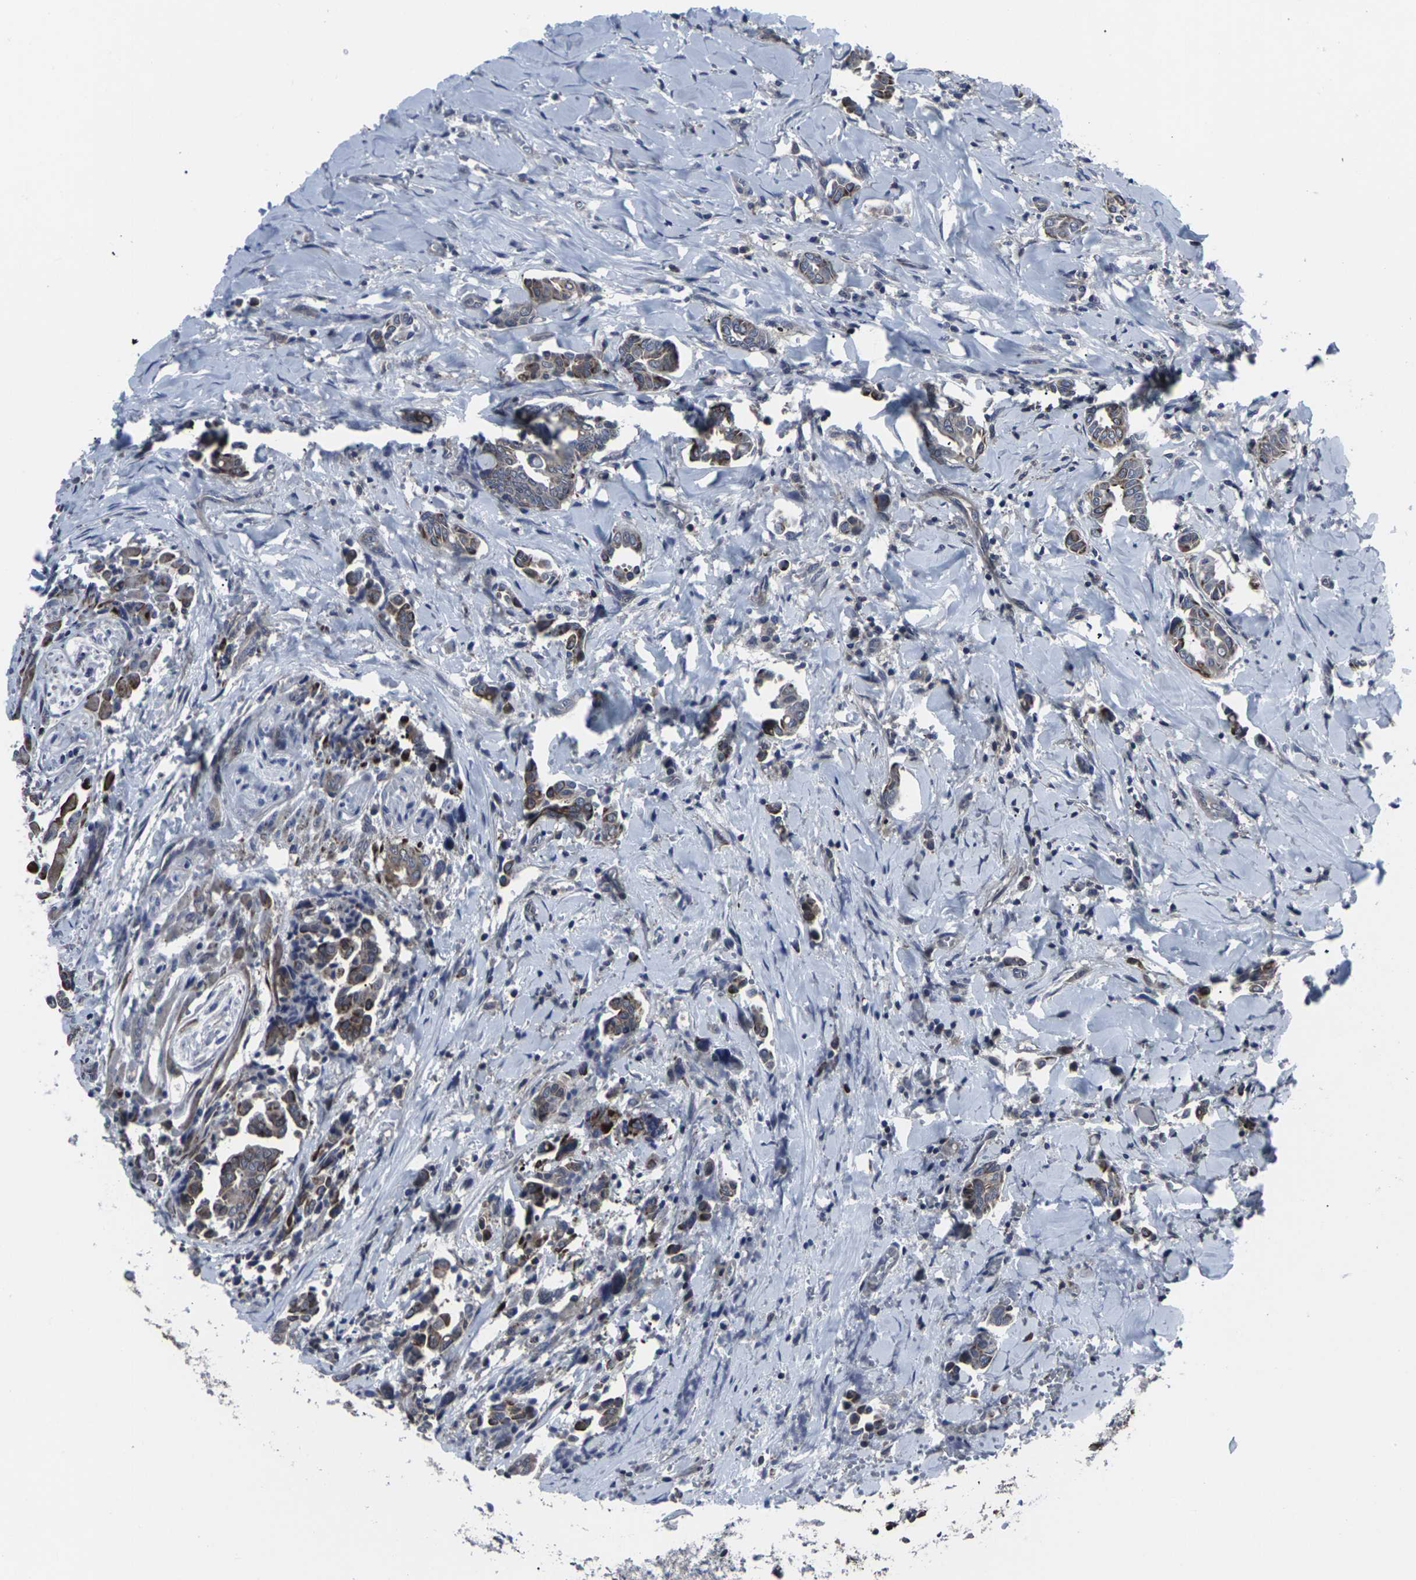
{"staining": {"intensity": "strong", "quantity": "25%-75%", "location": "cytoplasmic/membranous"}, "tissue": "head and neck cancer", "cell_type": "Tumor cells", "image_type": "cancer", "snomed": [{"axis": "morphology", "description": "Adenocarcinoma, NOS"}, {"axis": "topography", "description": "Salivary gland"}, {"axis": "topography", "description": "Head-Neck"}], "caption": "Human head and neck adenocarcinoma stained with a protein marker exhibits strong staining in tumor cells.", "gene": "HPRT1", "patient": {"sex": "female", "age": 59}}